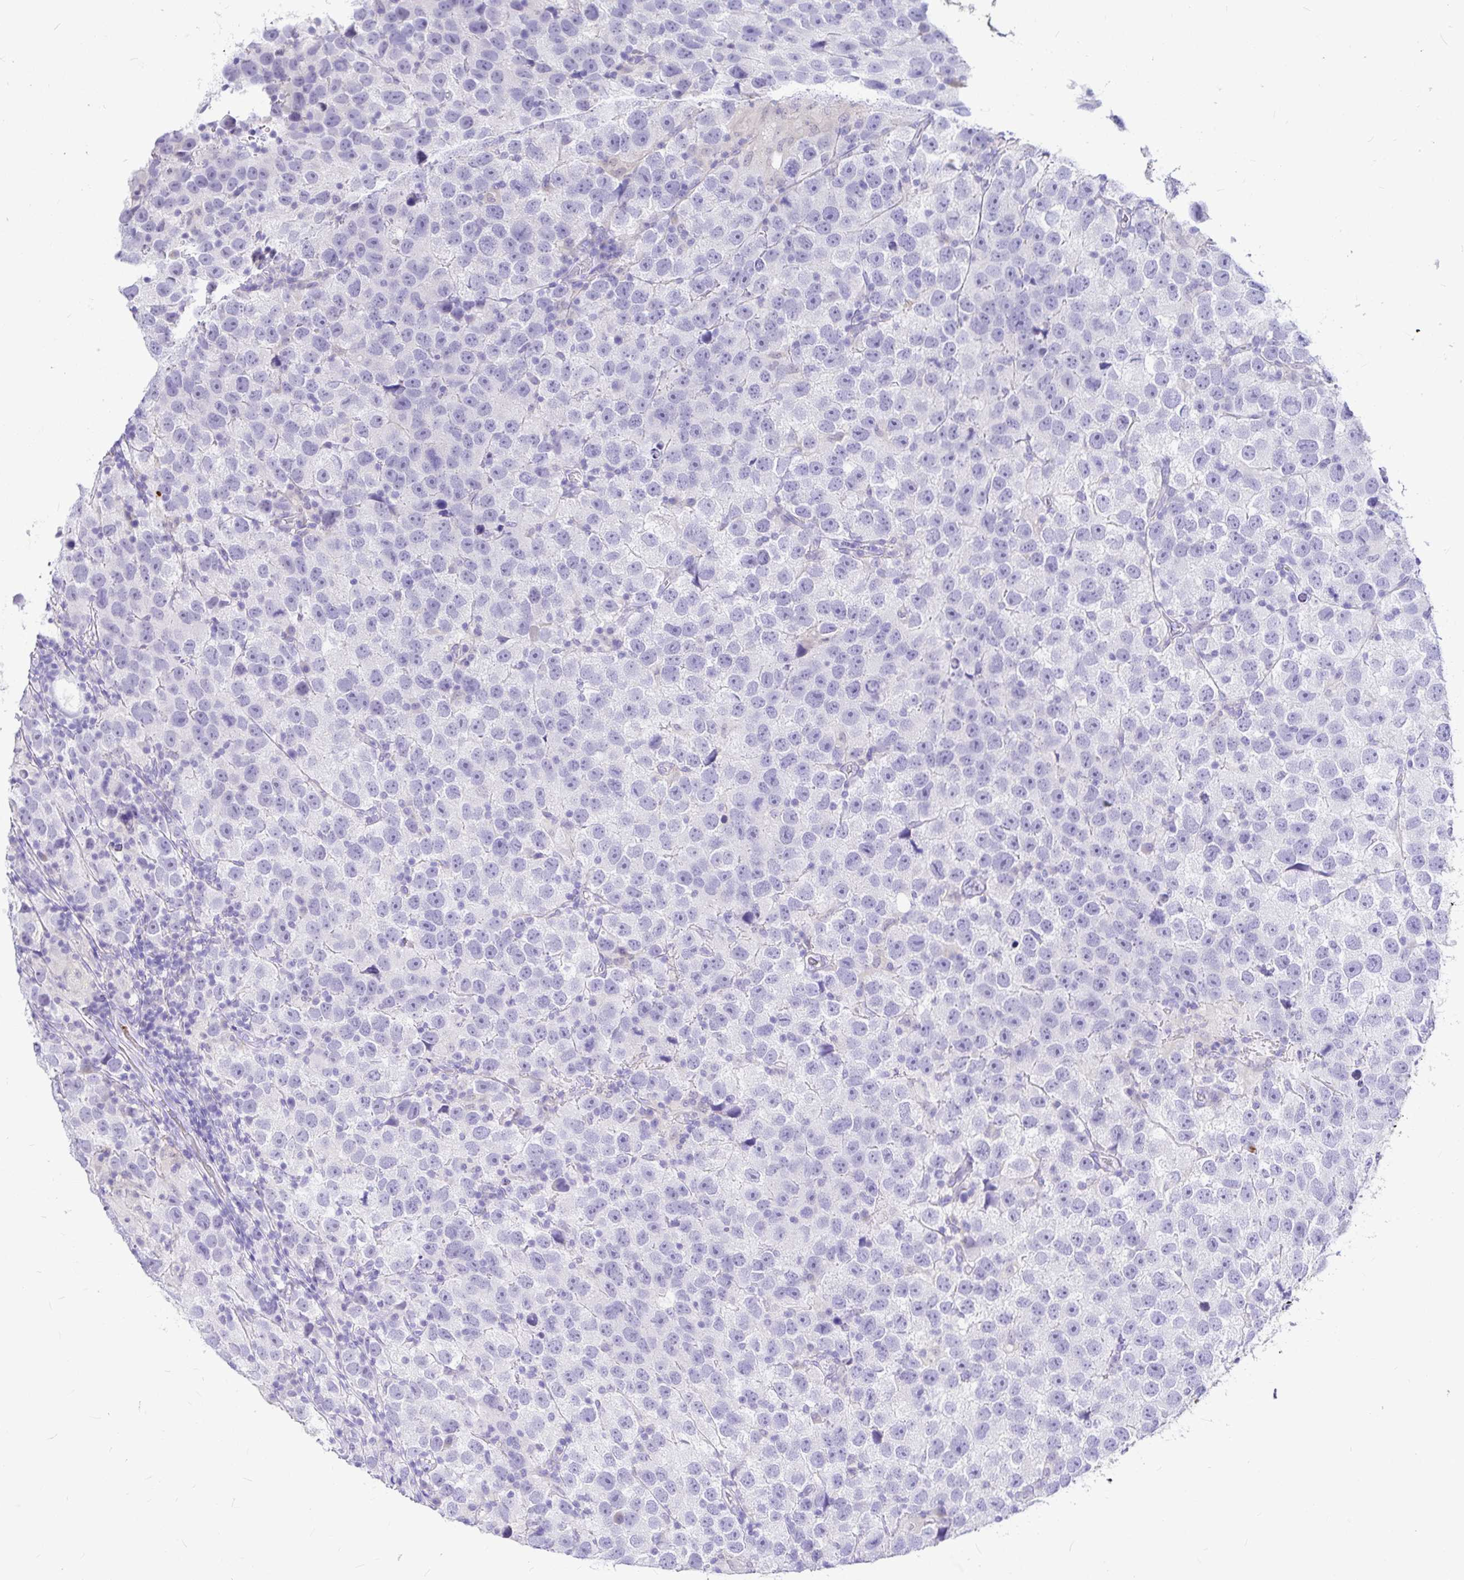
{"staining": {"intensity": "negative", "quantity": "none", "location": "none"}, "tissue": "testis cancer", "cell_type": "Tumor cells", "image_type": "cancer", "snomed": [{"axis": "morphology", "description": "Seminoma, NOS"}, {"axis": "topography", "description": "Testis"}], "caption": "Testis cancer (seminoma) was stained to show a protein in brown. There is no significant staining in tumor cells. The staining was performed using DAB to visualize the protein expression in brown, while the nuclei were stained in blue with hematoxylin (Magnification: 20x).", "gene": "CLEC1B", "patient": {"sex": "male", "age": 26}}